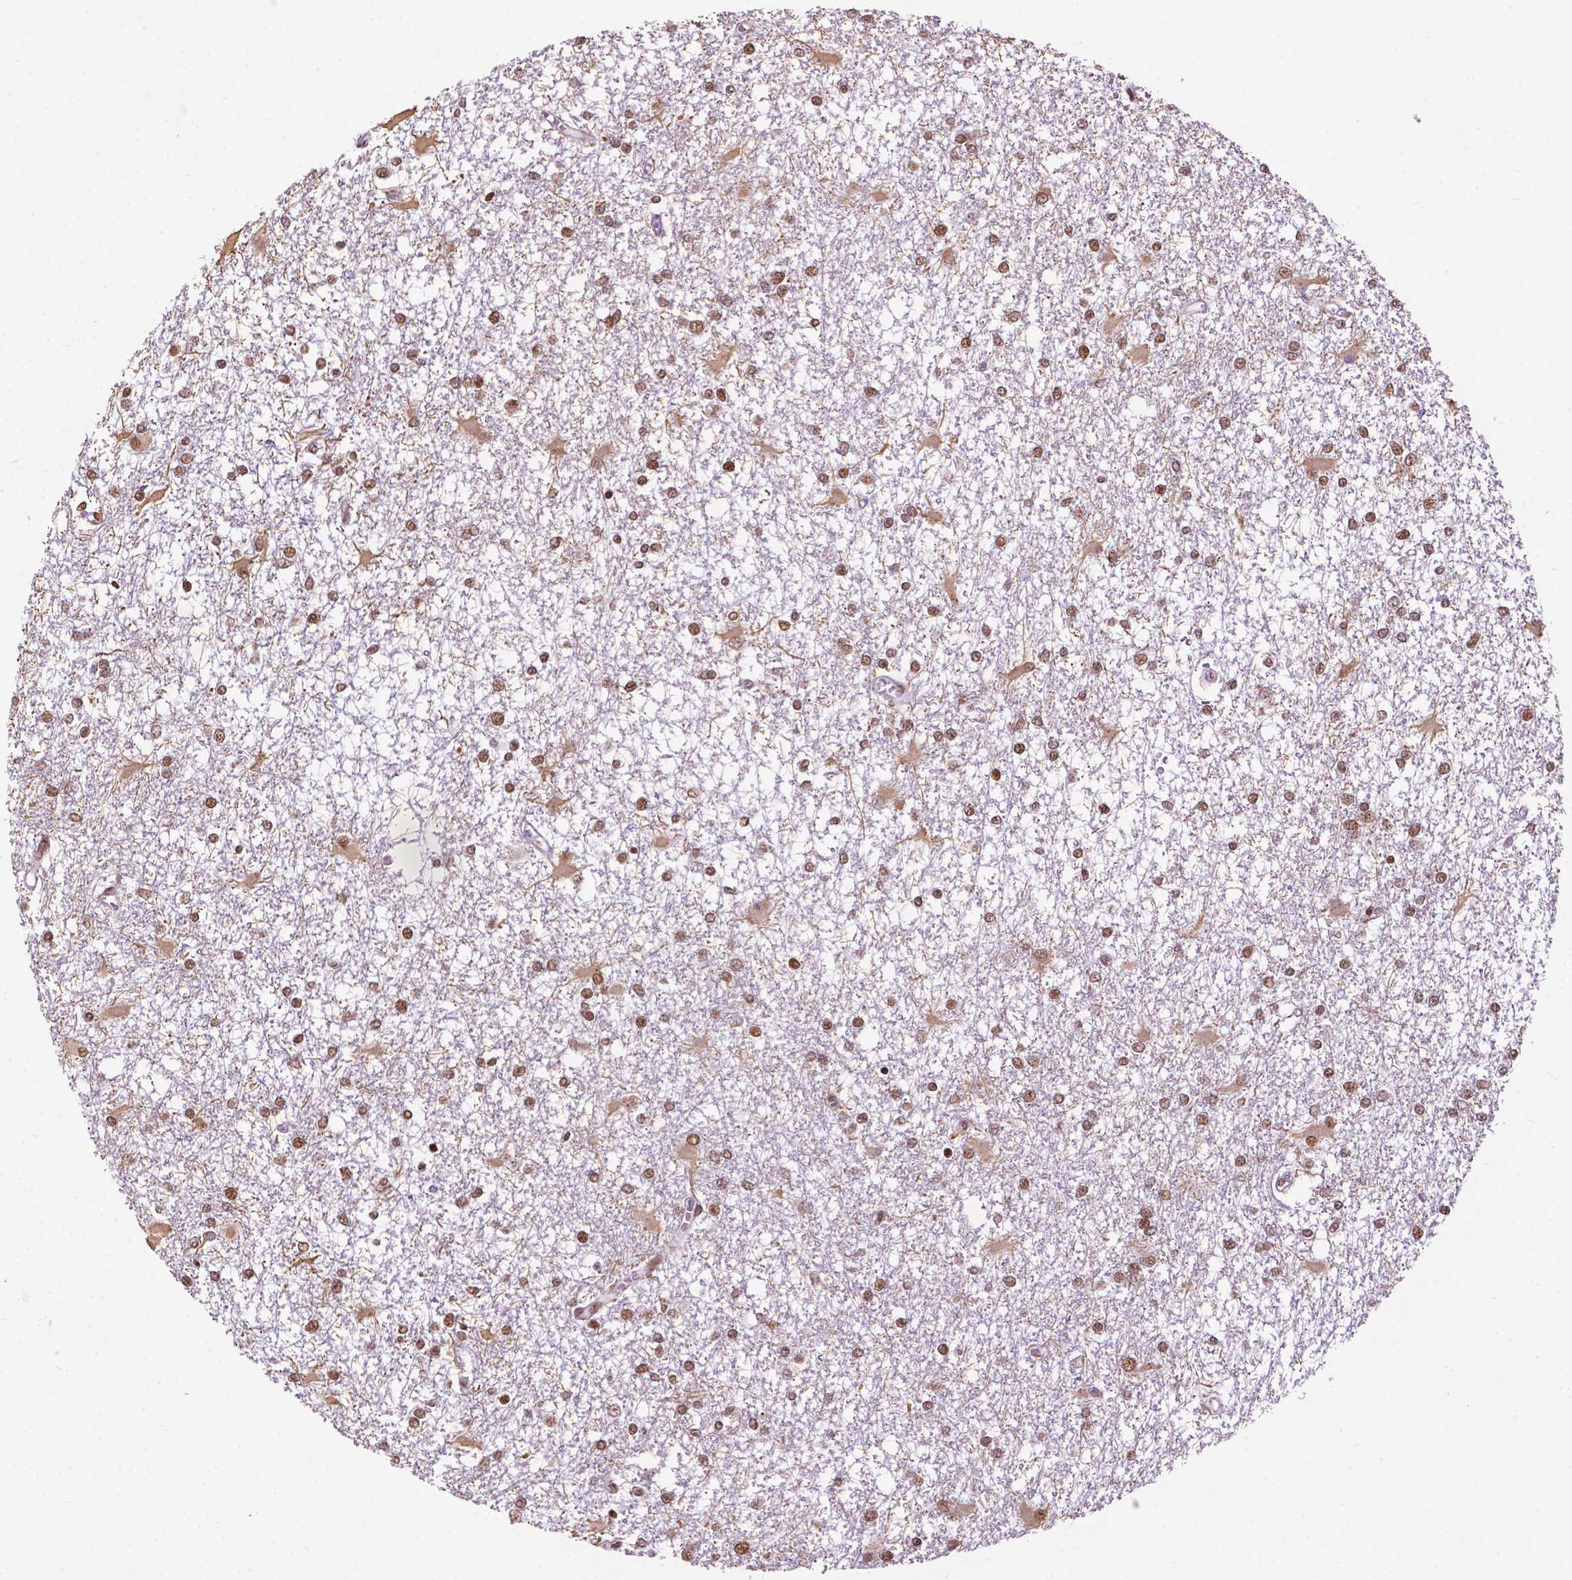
{"staining": {"intensity": "moderate", "quantity": ">75%", "location": "nuclear"}, "tissue": "glioma", "cell_type": "Tumor cells", "image_type": "cancer", "snomed": [{"axis": "morphology", "description": "Glioma, malignant, High grade"}, {"axis": "topography", "description": "Cerebral cortex"}], "caption": "An image of glioma stained for a protein demonstrates moderate nuclear brown staining in tumor cells.", "gene": "COL23A1", "patient": {"sex": "male", "age": 79}}